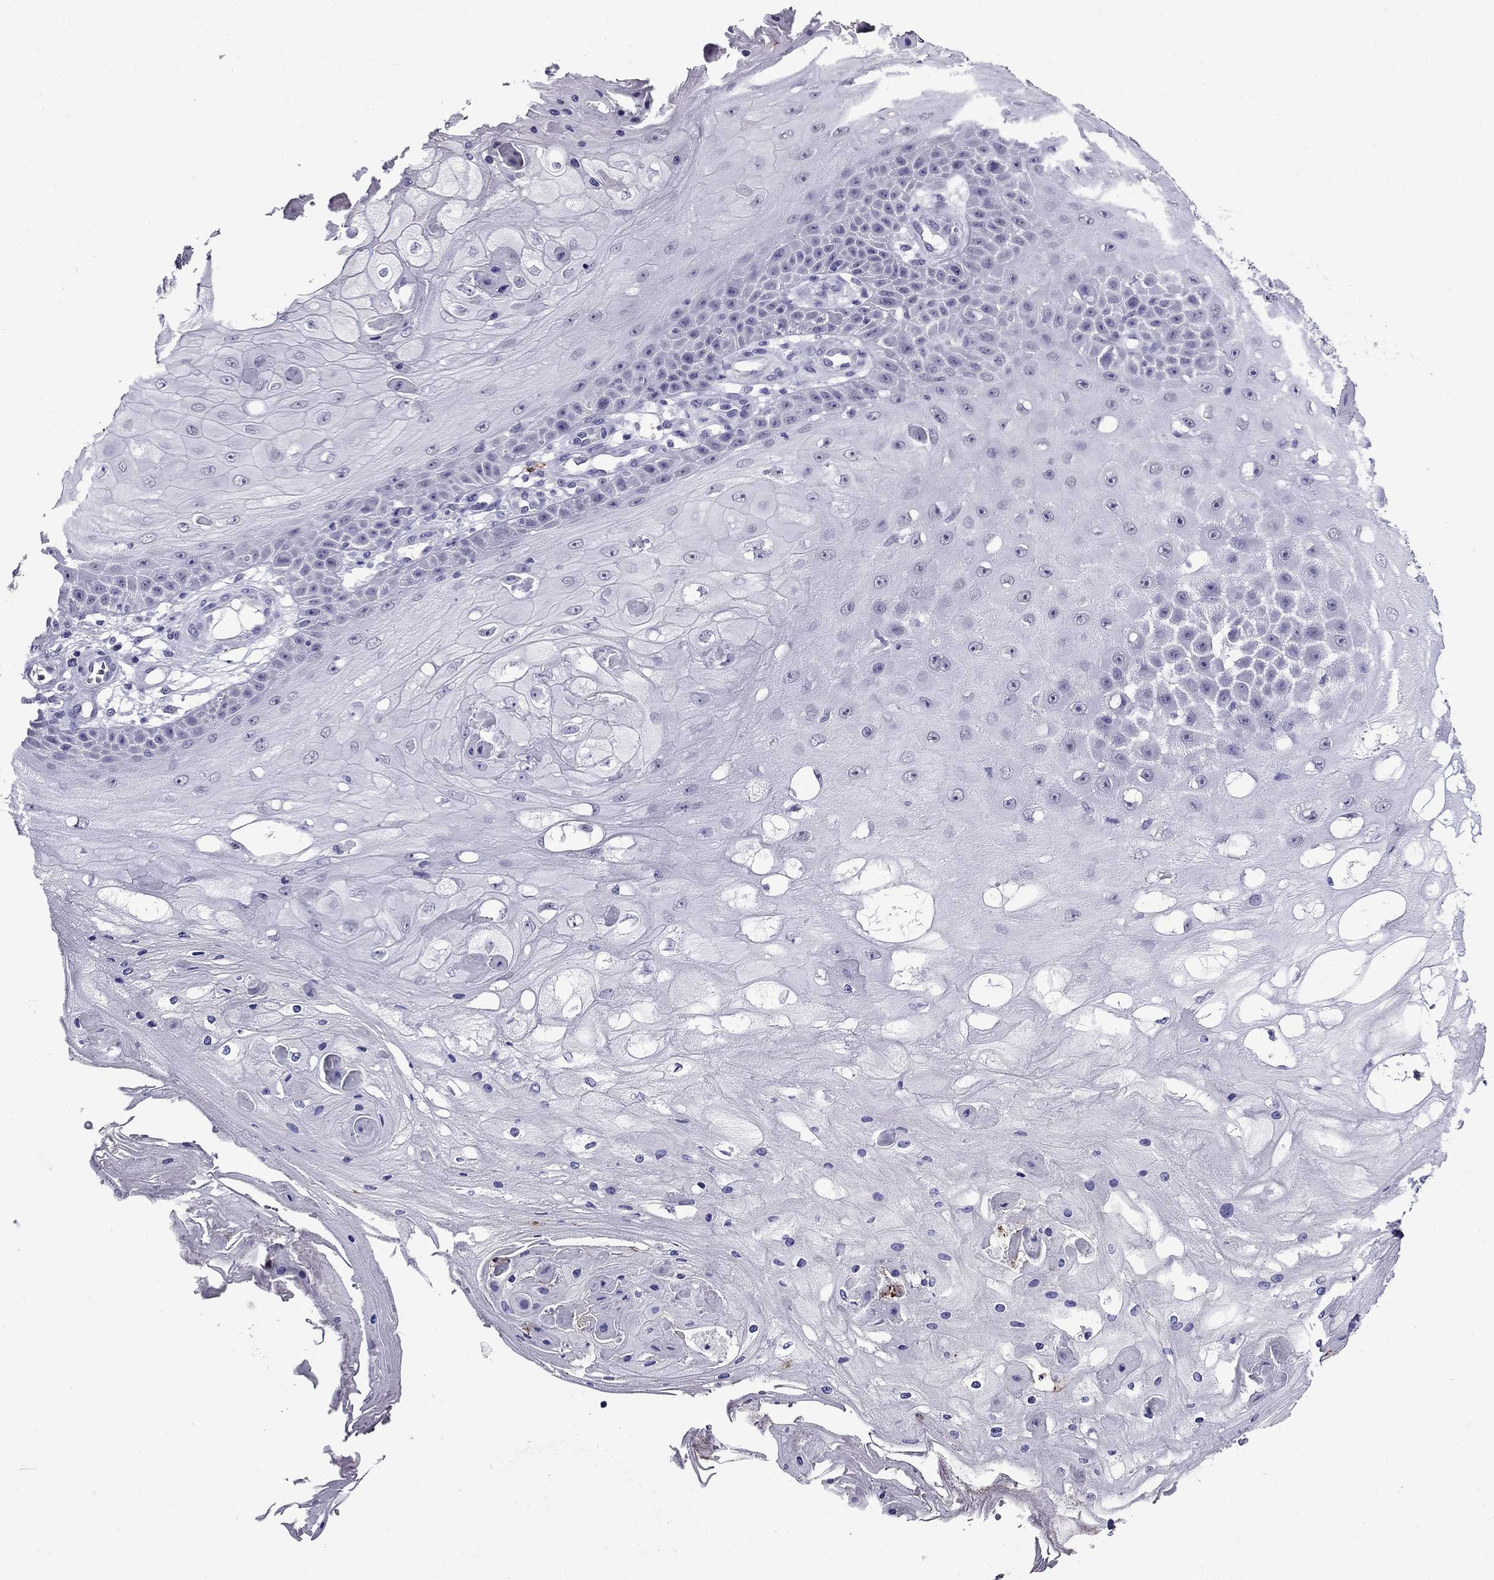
{"staining": {"intensity": "negative", "quantity": "none", "location": "none"}, "tissue": "skin cancer", "cell_type": "Tumor cells", "image_type": "cancer", "snomed": [{"axis": "morphology", "description": "Squamous cell carcinoma, NOS"}, {"axis": "topography", "description": "Skin"}], "caption": "Immunohistochemical staining of human skin cancer shows no significant positivity in tumor cells.", "gene": "OLFM4", "patient": {"sex": "male", "age": 70}}